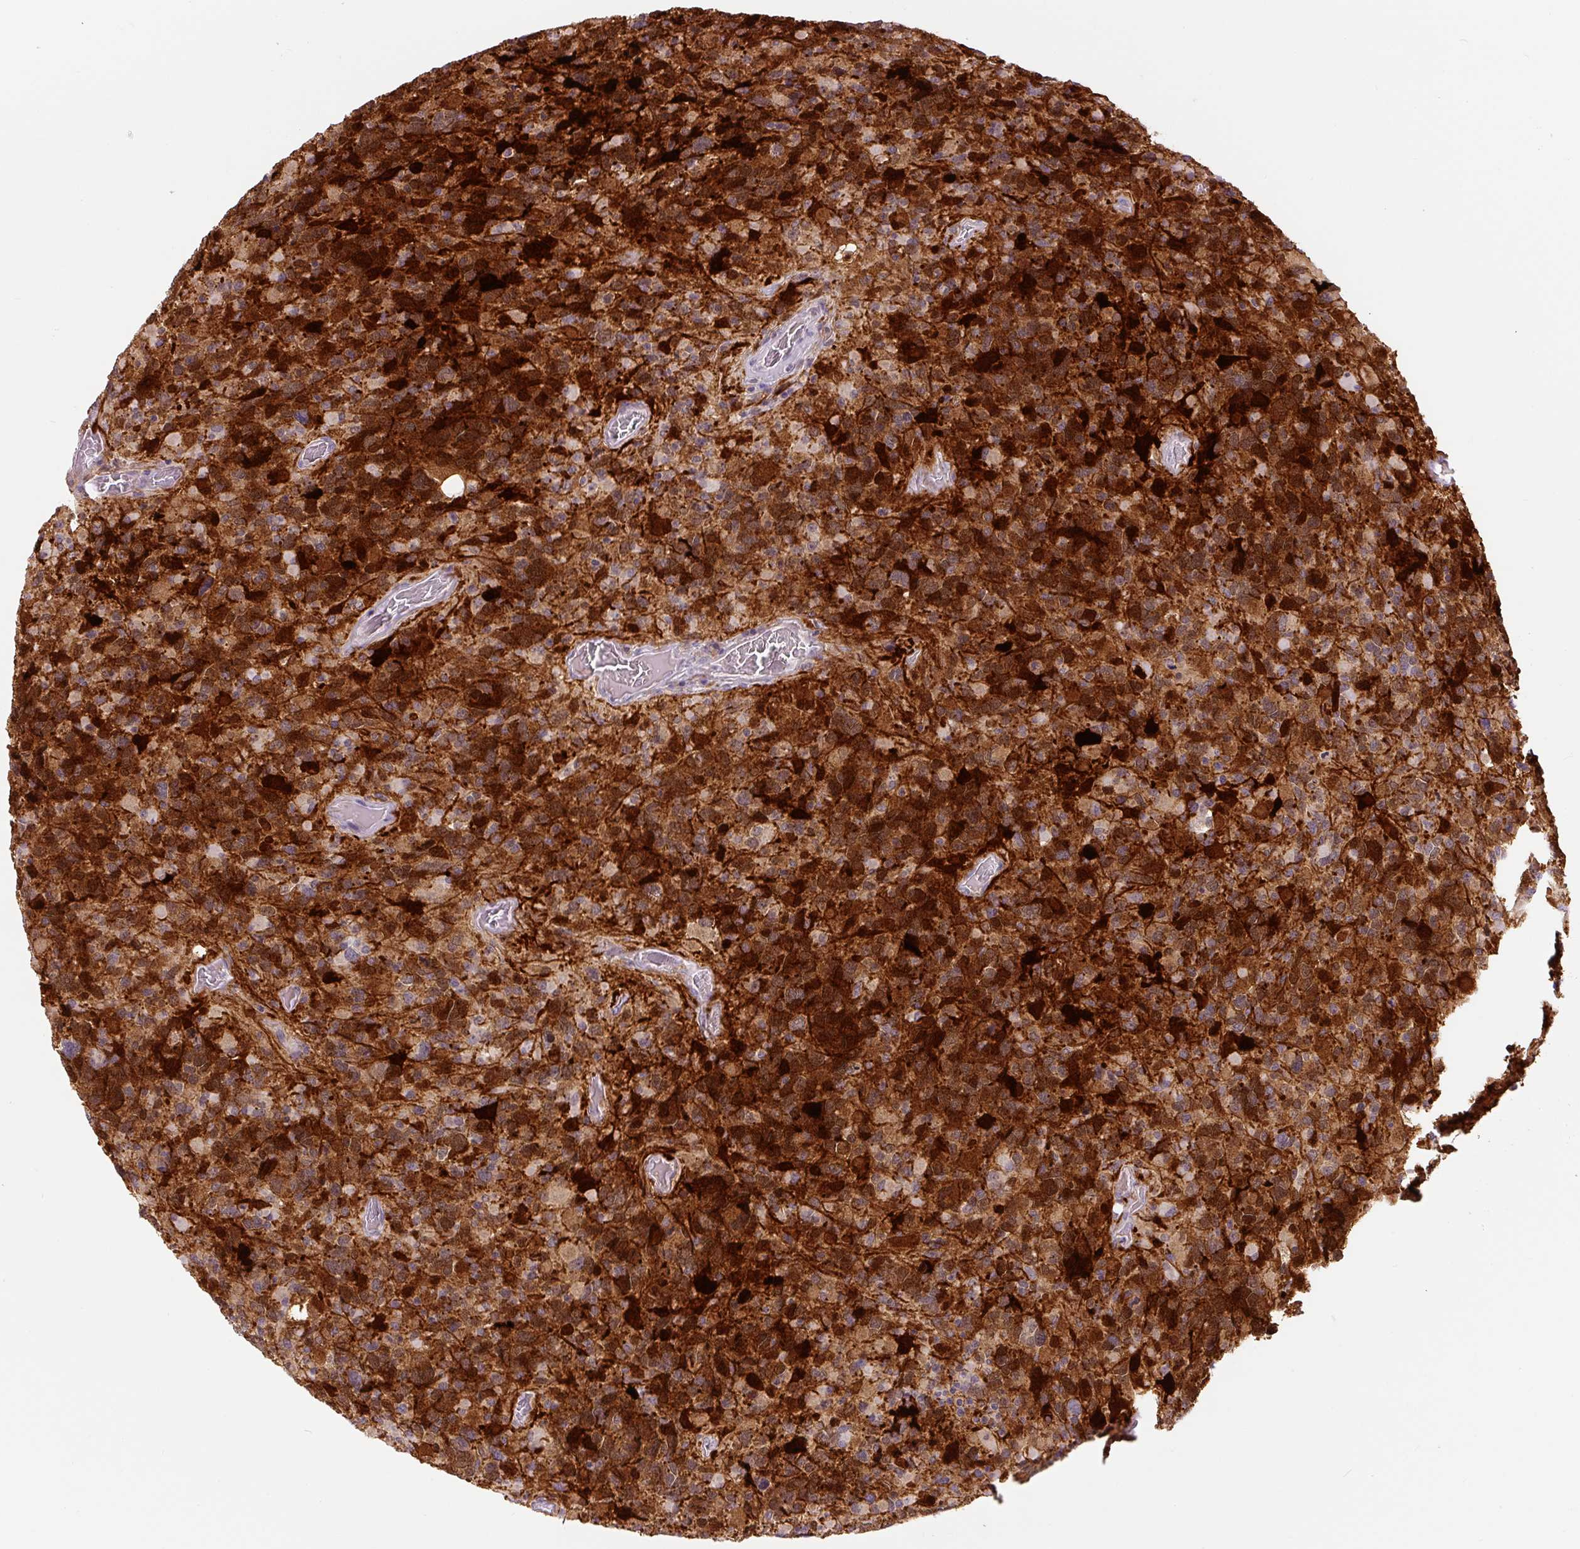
{"staining": {"intensity": "strong", "quantity": "25%-75%", "location": "cytoplasmic/membranous"}, "tissue": "glioma", "cell_type": "Tumor cells", "image_type": "cancer", "snomed": [{"axis": "morphology", "description": "Glioma, malignant, High grade"}, {"axis": "topography", "description": "Brain"}], "caption": "There is high levels of strong cytoplasmic/membranous expression in tumor cells of glioma, as demonstrated by immunohistochemical staining (brown color).", "gene": "FABP7", "patient": {"sex": "female", "age": 40}}